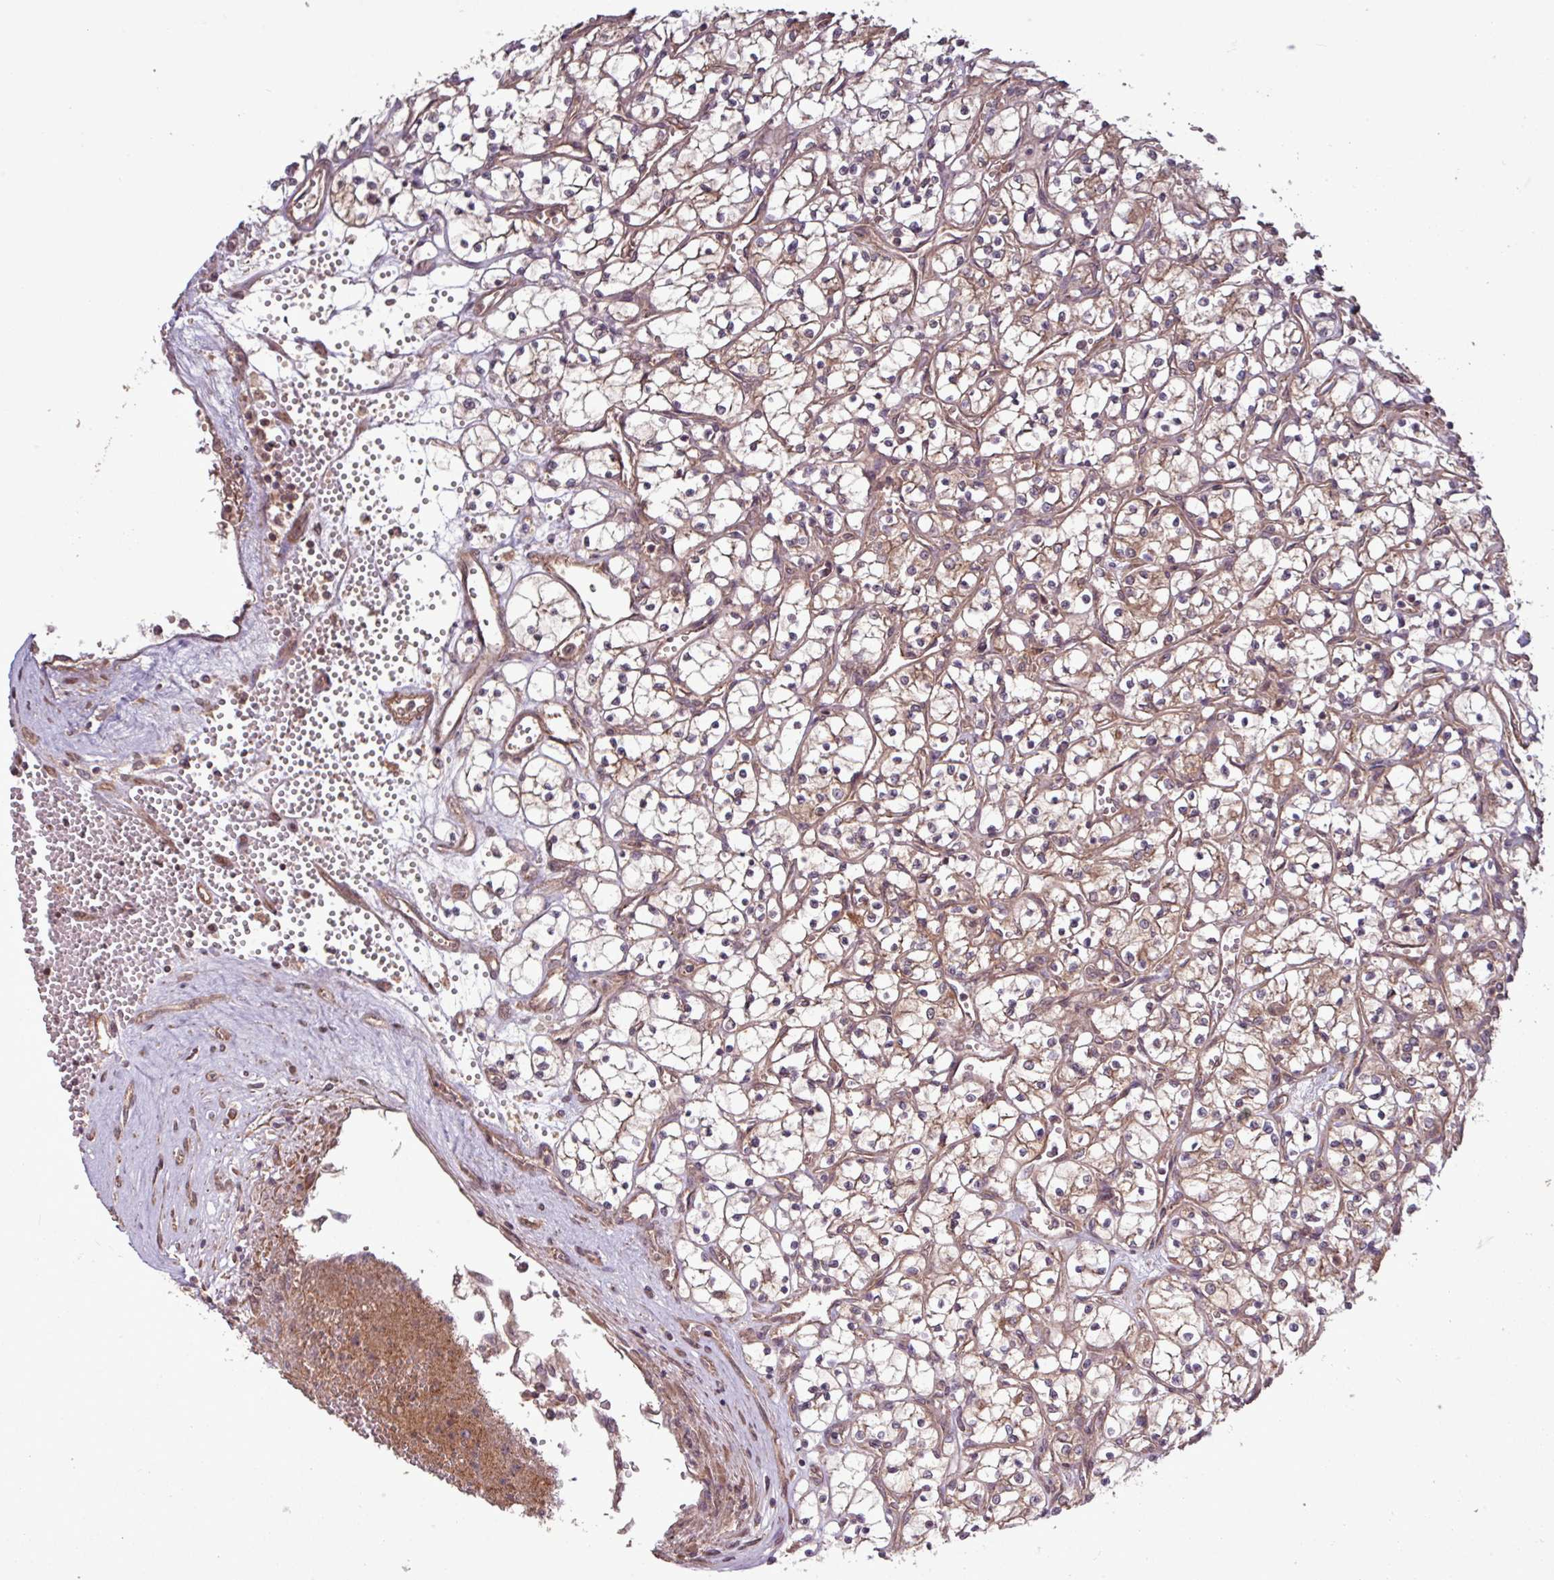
{"staining": {"intensity": "moderate", "quantity": ">75%", "location": "cytoplasmic/membranous"}, "tissue": "renal cancer", "cell_type": "Tumor cells", "image_type": "cancer", "snomed": [{"axis": "morphology", "description": "Adenocarcinoma, NOS"}, {"axis": "topography", "description": "Kidney"}], "caption": "IHC (DAB (3,3'-diaminobenzidine)) staining of human adenocarcinoma (renal) shows moderate cytoplasmic/membranous protein positivity in about >75% of tumor cells.", "gene": "TRABD2A", "patient": {"sex": "female", "age": 69}}